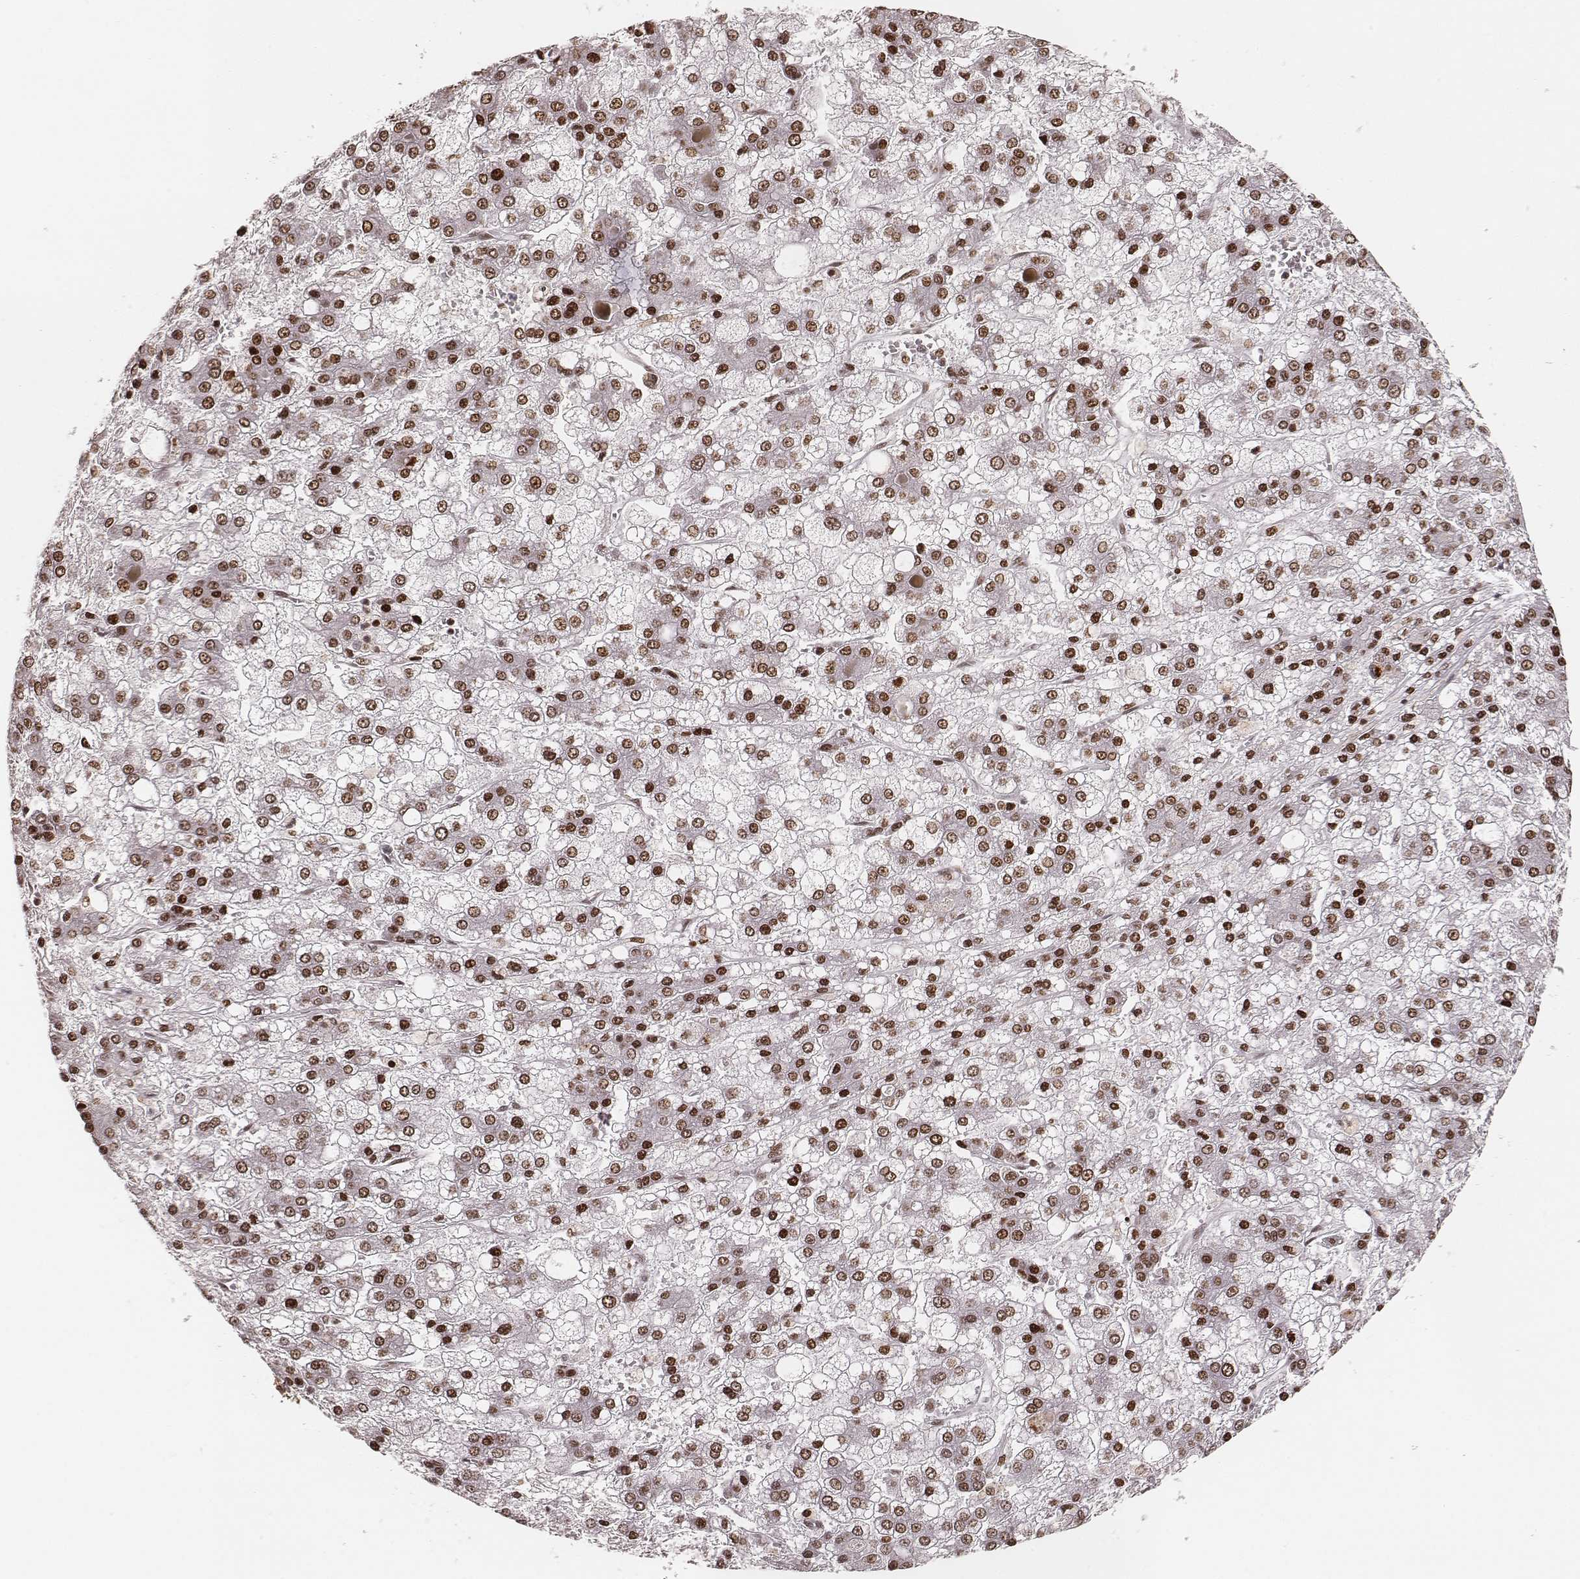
{"staining": {"intensity": "moderate", "quantity": ">75%", "location": "nuclear"}, "tissue": "liver cancer", "cell_type": "Tumor cells", "image_type": "cancer", "snomed": [{"axis": "morphology", "description": "Carcinoma, Hepatocellular, NOS"}, {"axis": "topography", "description": "Liver"}], "caption": "This image displays liver cancer stained with immunohistochemistry (IHC) to label a protein in brown. The nuclear of tumor cells show moderate positivity for the protein. Nuclei are counter-stained blue.", "gene": "PARP1", "patient": {"sex": "male", "age": 73}}